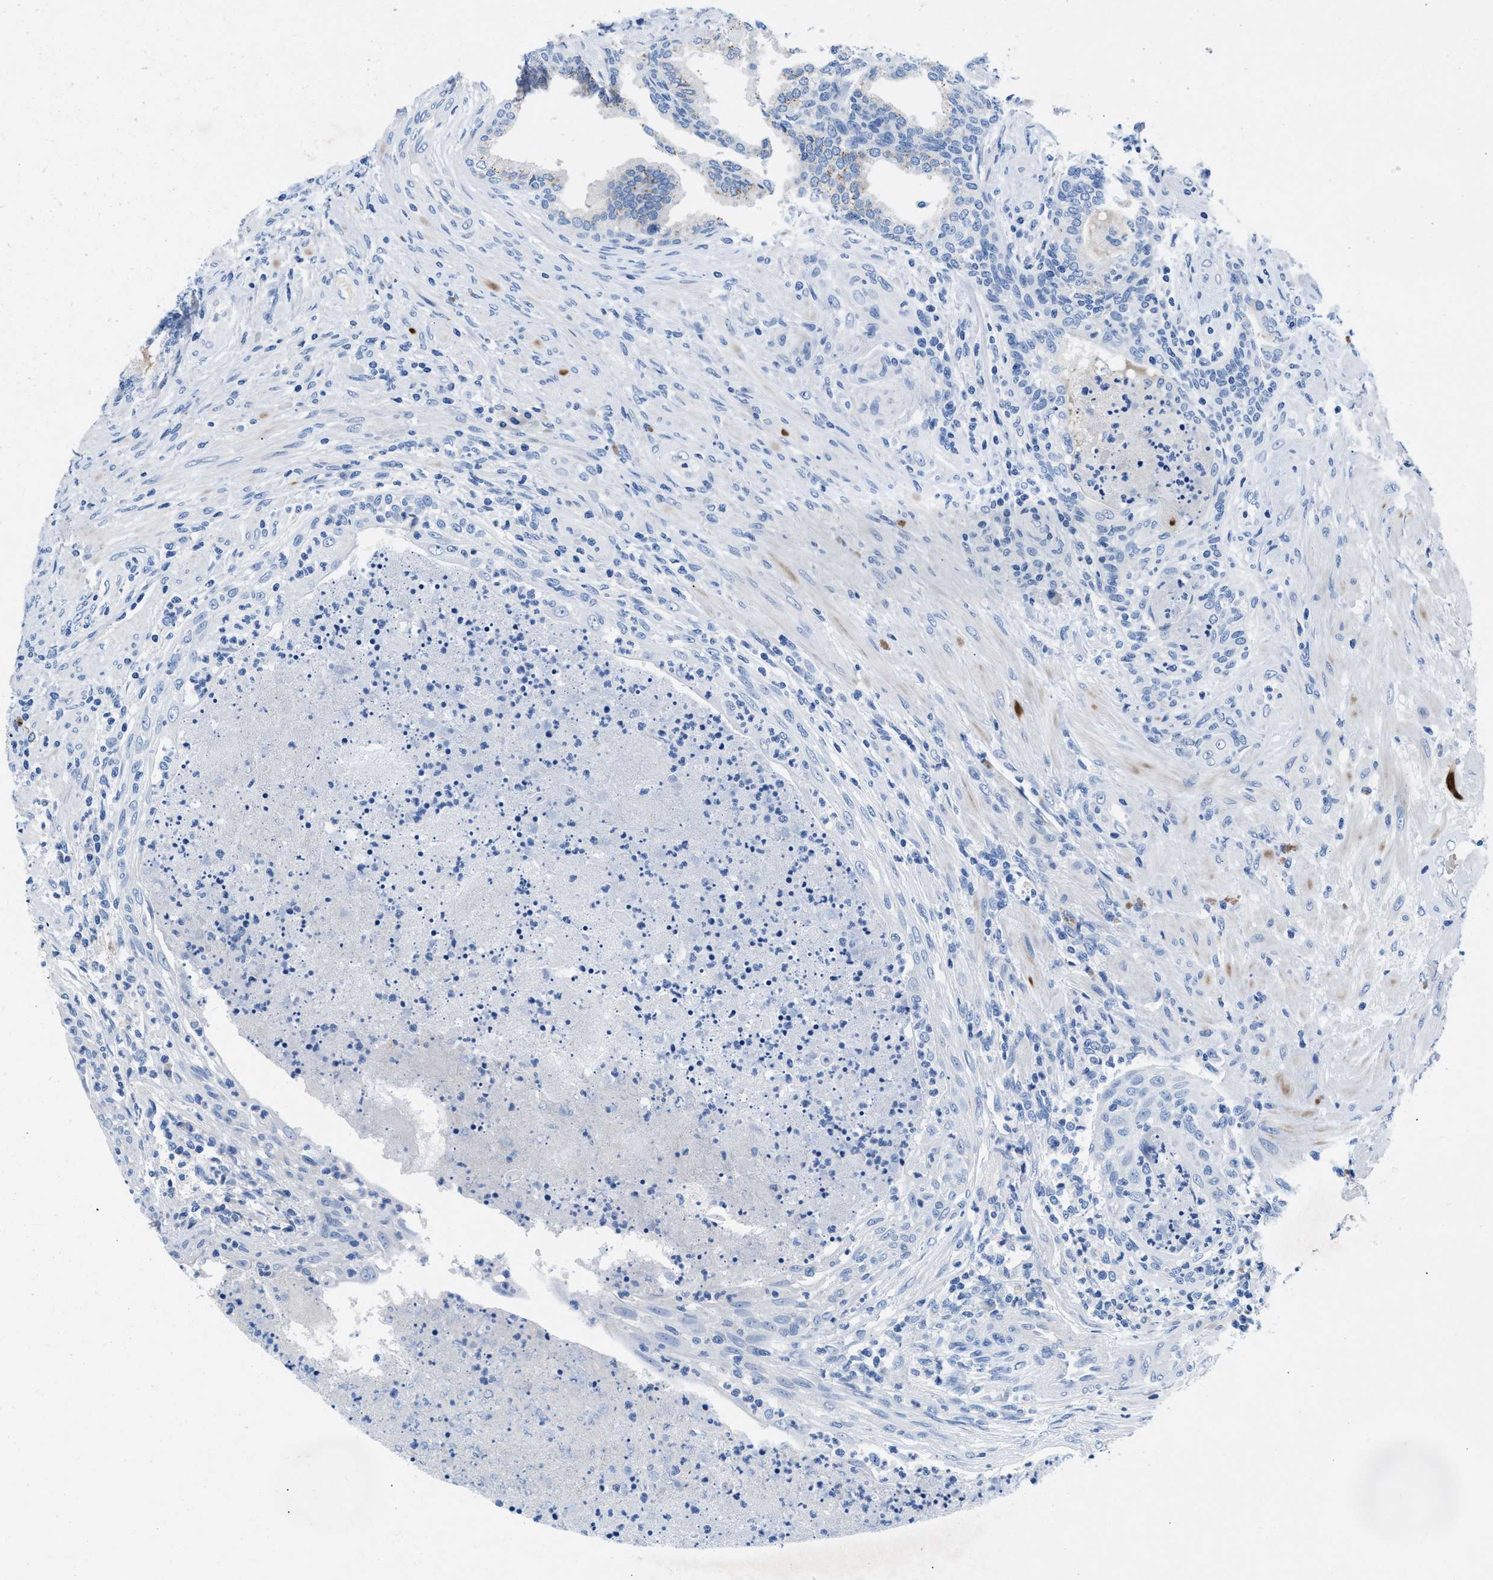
{"staining": {"intensity": "negative", "quantity": "none", "location": "none"}, "tissue": "prostate", "cell_type": "Glandular cells", "image_type": "normal", "snomed": [{"axis": "morphology", "description": "Normal tissue, NOS"}, {"axis": "topography", "description": "Prostate"}], "caption": "Micrograph shows no significant protein positivity in glandular cells of unremarkable prostate. (Brightfield microscopy of DAB (3,3'-diaminobenzidine) immunohistochemistry (IHC) at high magnification).", "gene": "SLFN13", "patient": {"sex": "male", "age": 76}}